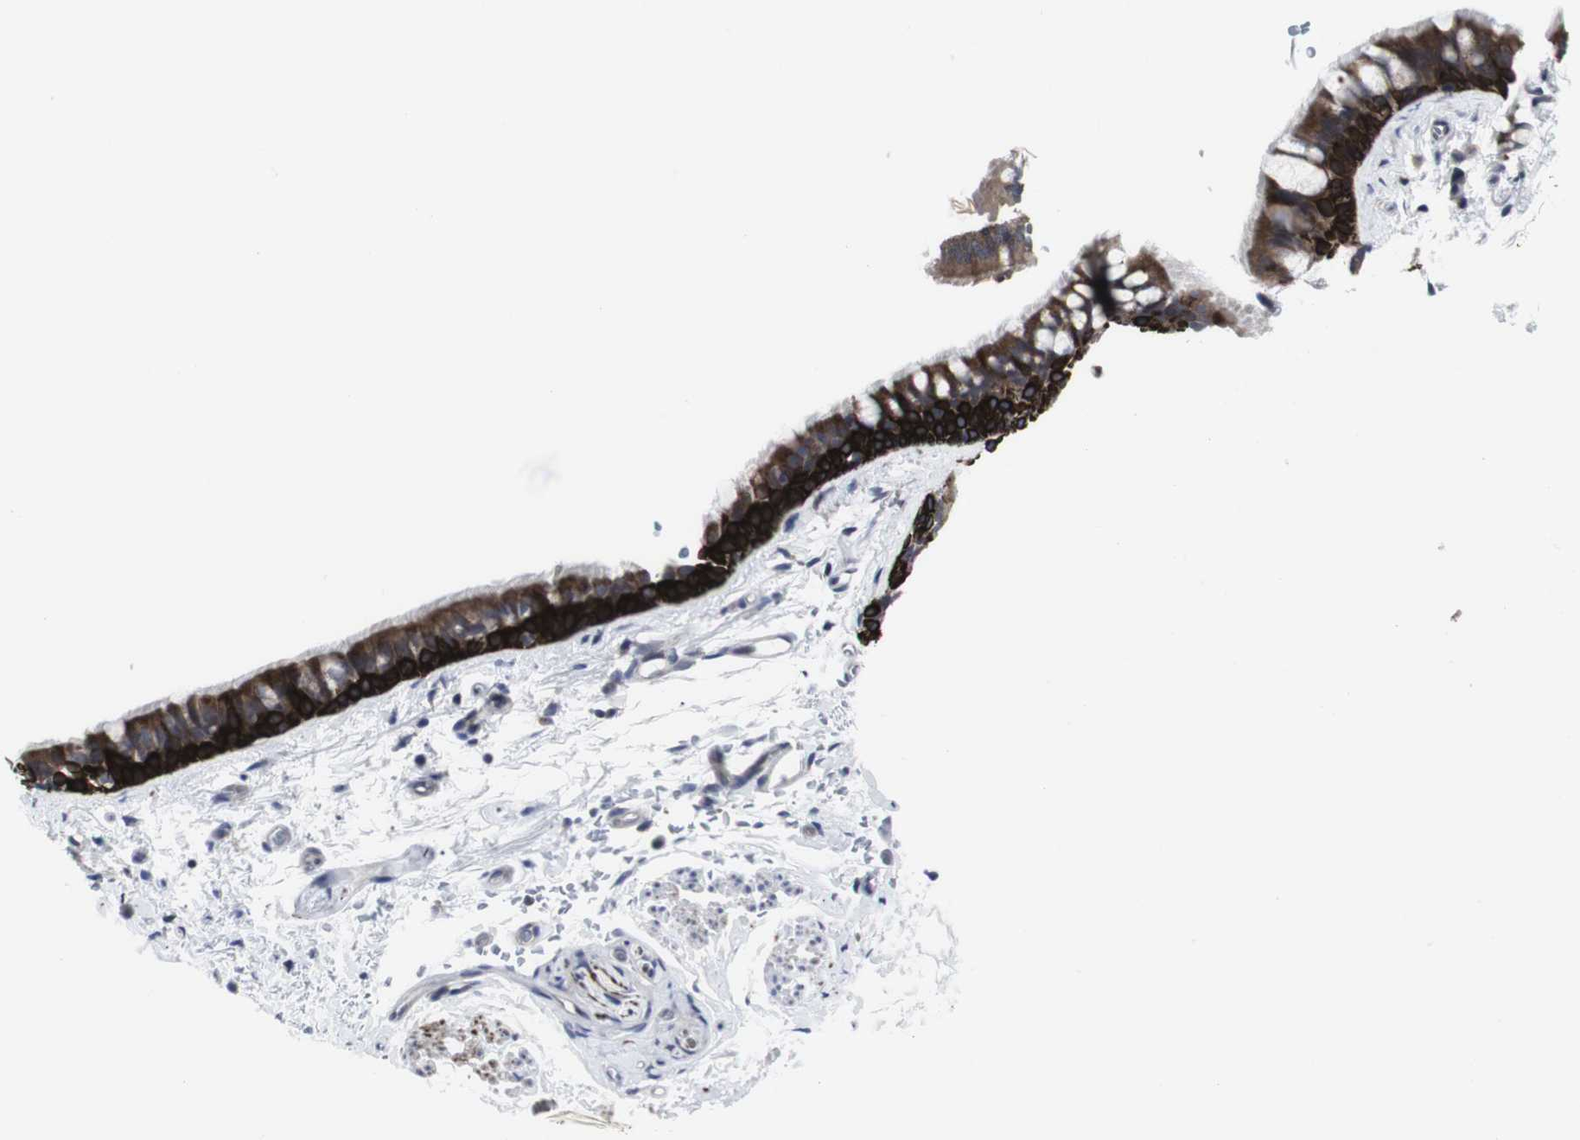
{"staining": {"intensity": "strong", "quantity": ">75%", "location": "cytoplasmic/membranous"}, "tissue": "bronchus", "cell_type": "Respiratory epithelial cells", "image_type": "normal", "snomed": [{"axis": "morphology", "description": "Normal tissue, NOS"}, {"axis": "morphology", "description": "Malignant melanoma, Metastatic site"}, {"axis": "topography", "description": "Bronchus"}, {"axis": "topography", "description": "Lung"}], "caption": "Strong cytoplasmic/membranous protein positivity is present in approximately >75% of respiratory epithelial cells in bronchus.", "gene": "HPRT1", "patient": {"sex": "male", "age": 64}}